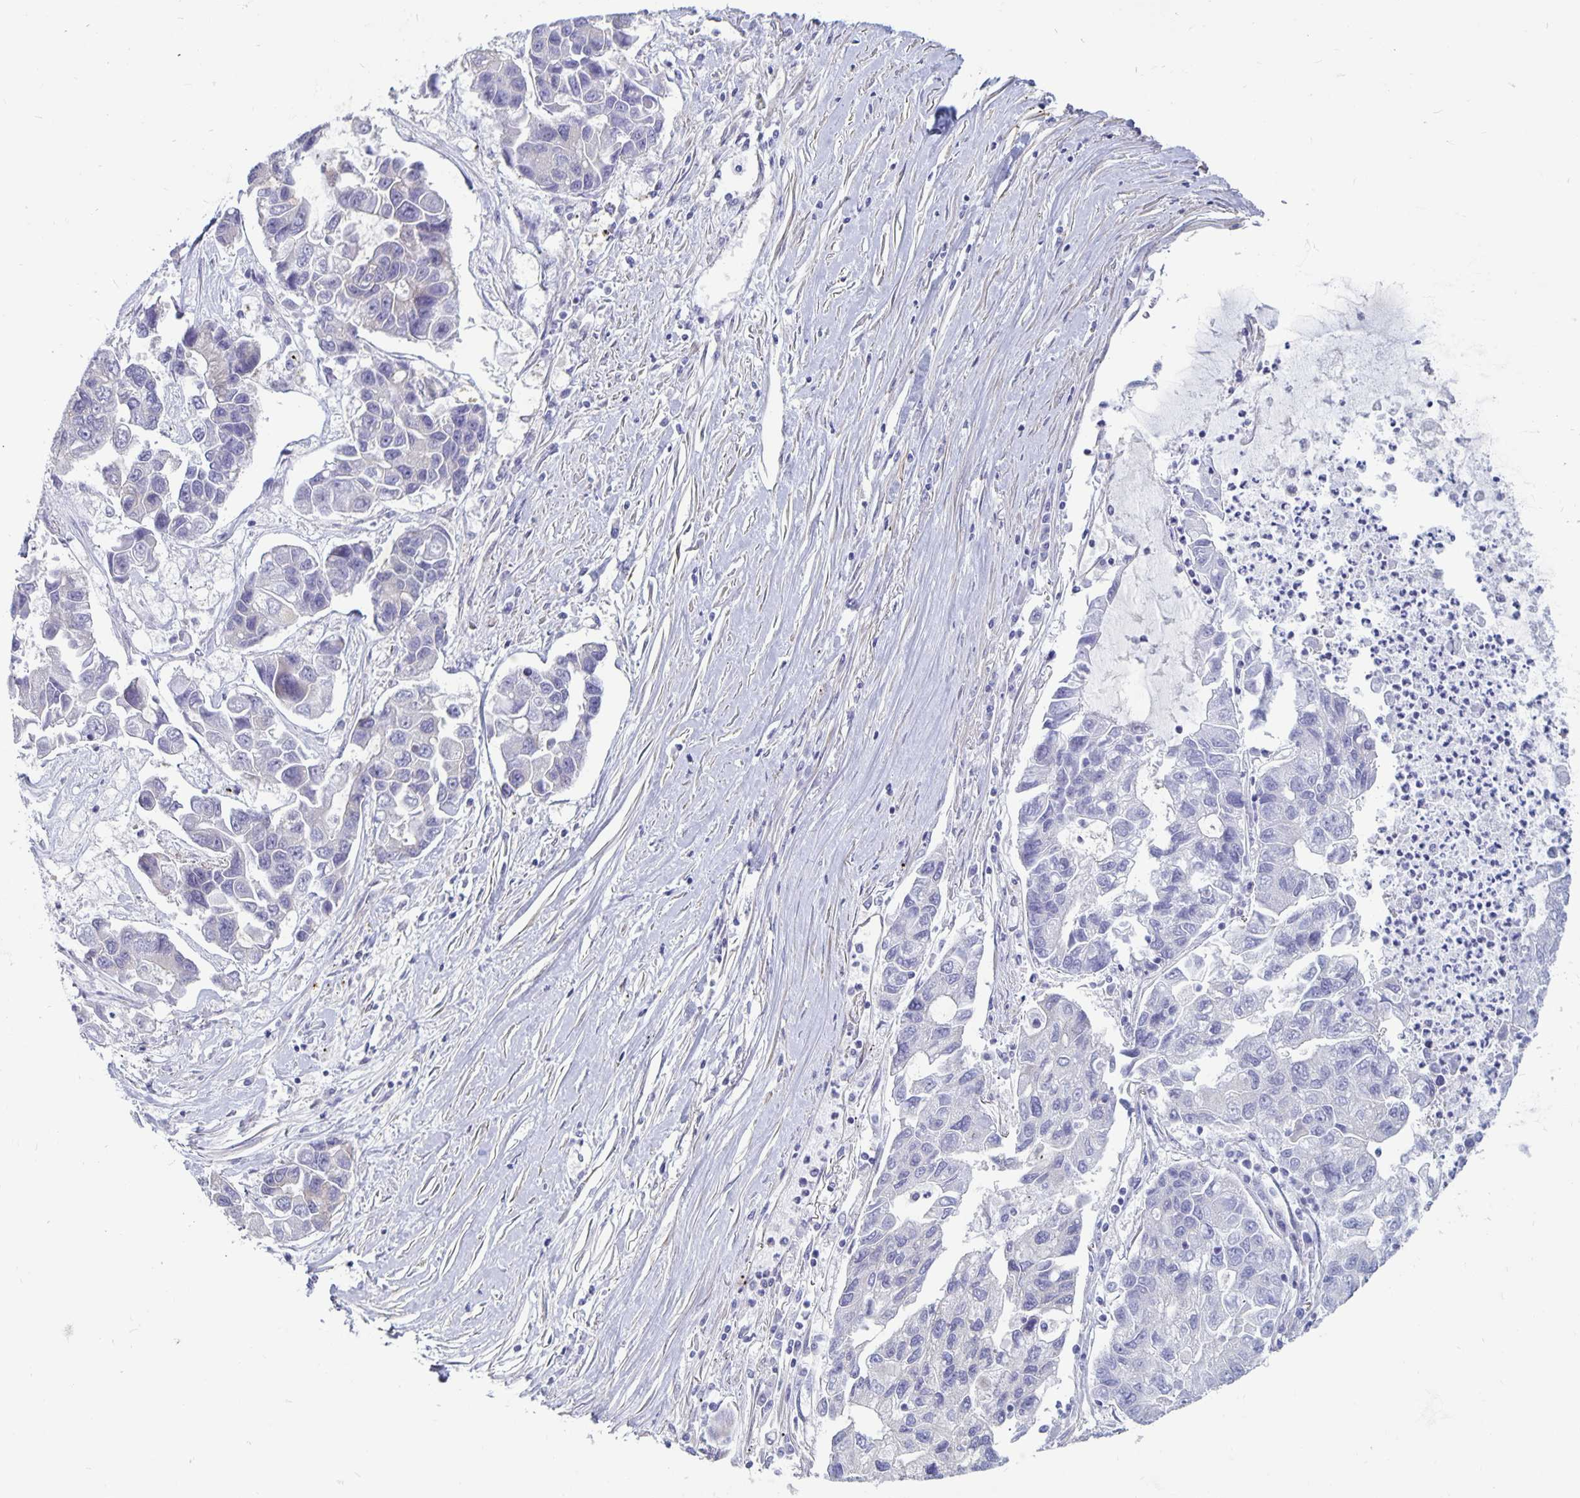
{"staining": {"intensity": "negative", "quantity": "none", "location": "none"}, "tissue": "lung cancer", "cell_type": "Tumor cells", "image_type": "cancer", "snomed": [{"axis": "morphology", "description": "Adenocarcinoma, NOS"}, {"axis": "topography", "description": "Bronchus"}, {"axis": "topography", "description": "Lung"}], "caption": "There is no significant positivity in tumor cells of lung cancer (adenocarcinoma).", "gene": "PLCB3", "patient": {"sex": "female", "age": 51}}